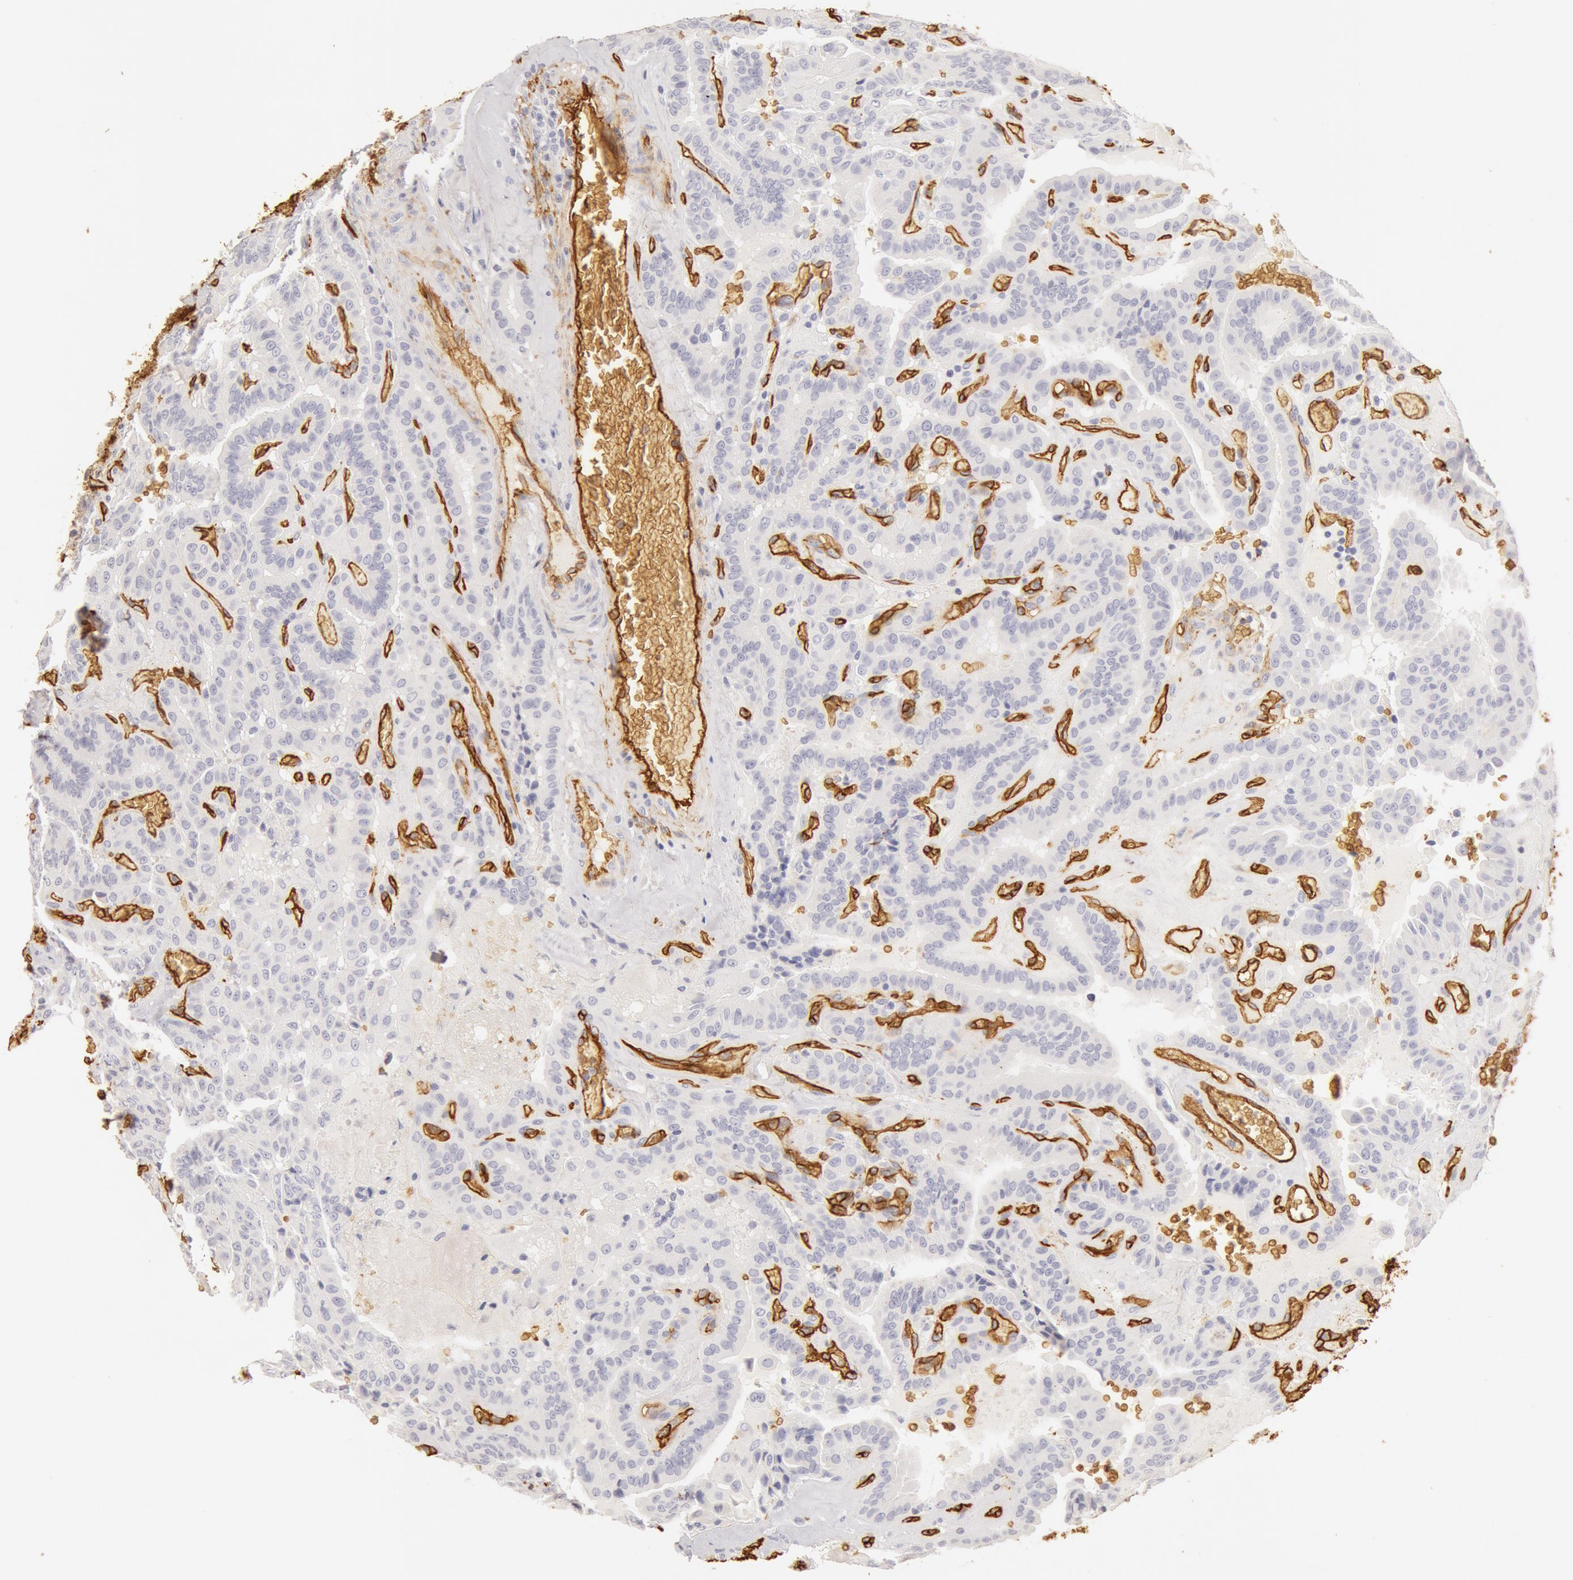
{"staining": {"intensity": "negative", "quantity": "none", "location": "none"}, "tissue": "thyroid cancer", "cell_type": "Tumor cells", "image_type": "cancer", "snomed": [{"axis": "morphology", "description": "Papillary adenocarcinoma, NOS"}, {"axis": "topography", "description": "Thyroid gland"}], "caption": "Tumor cells show no significant protein expression in papillary adenocarcinoma (thyroid).", "gene": "AQP1", "patient": {"sex": "male", "age": 87}}